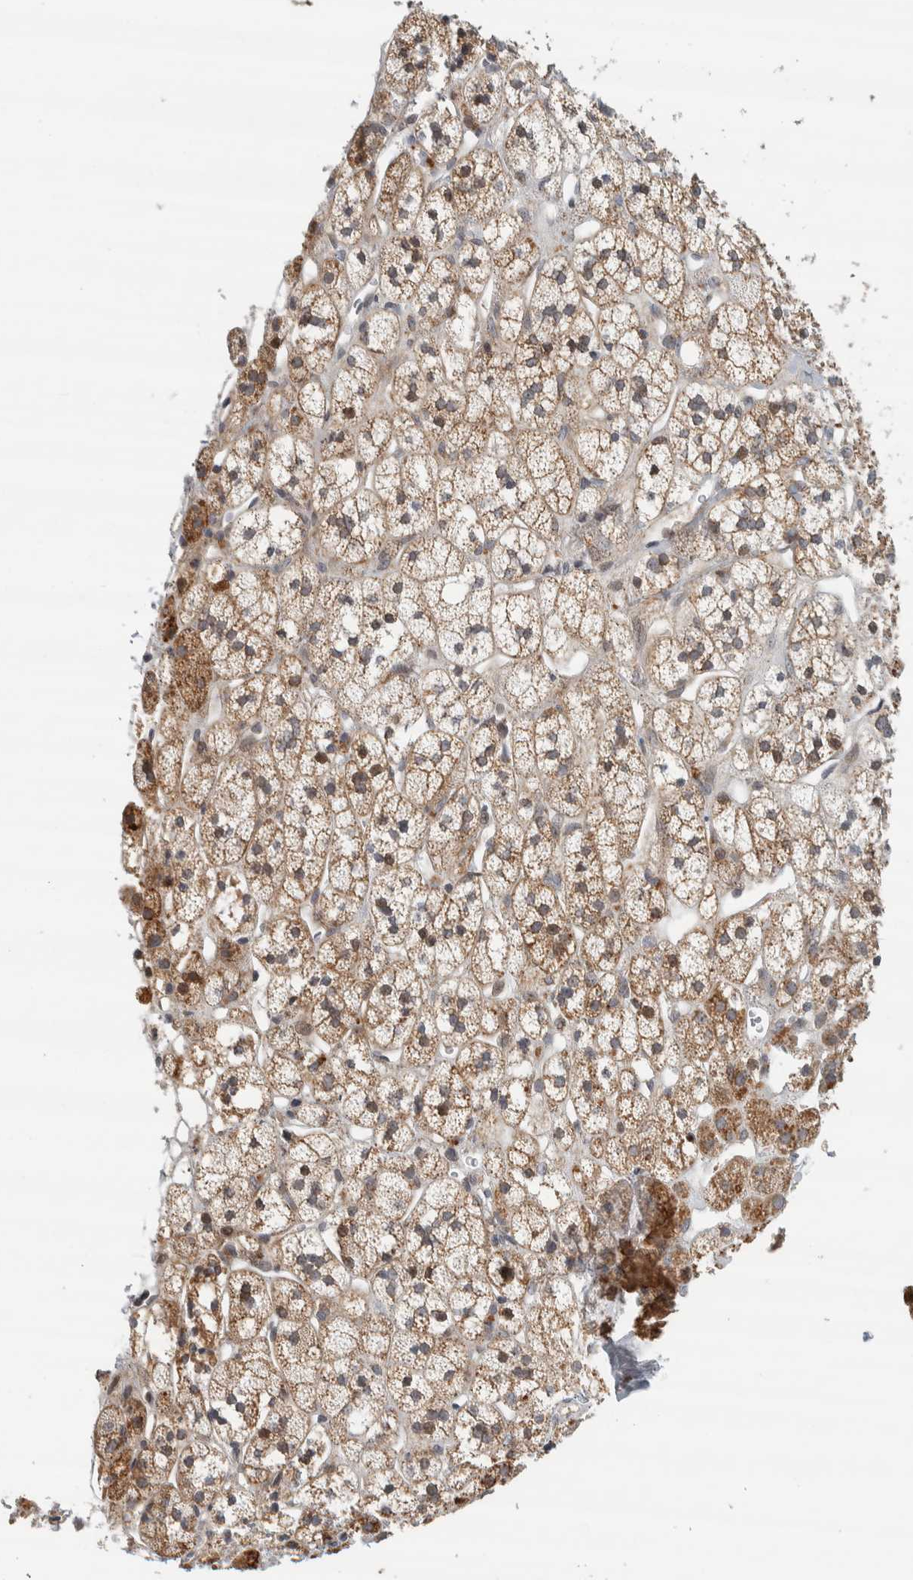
{"staining": {"intensity": "strong", "quantity": ">75%", "location": "cytoplasmic/membranous"}, "tissue": "adrenal gland", "cell_type": "Glandular cells", "image_type": "normal", "snomed": [{"axis": "morphology", "description": "Normal tissue, NOS"}, {"axis": "topography", "description": "Adrenal gland"}], "caption": "IHC of unremarkable human adrenal gland reveals high levels of strong cytoplasmic/membranous positivity in about >75% of glandular cells.", "gene": "AFP", "patient": {"sex": "male", "age": 56}}